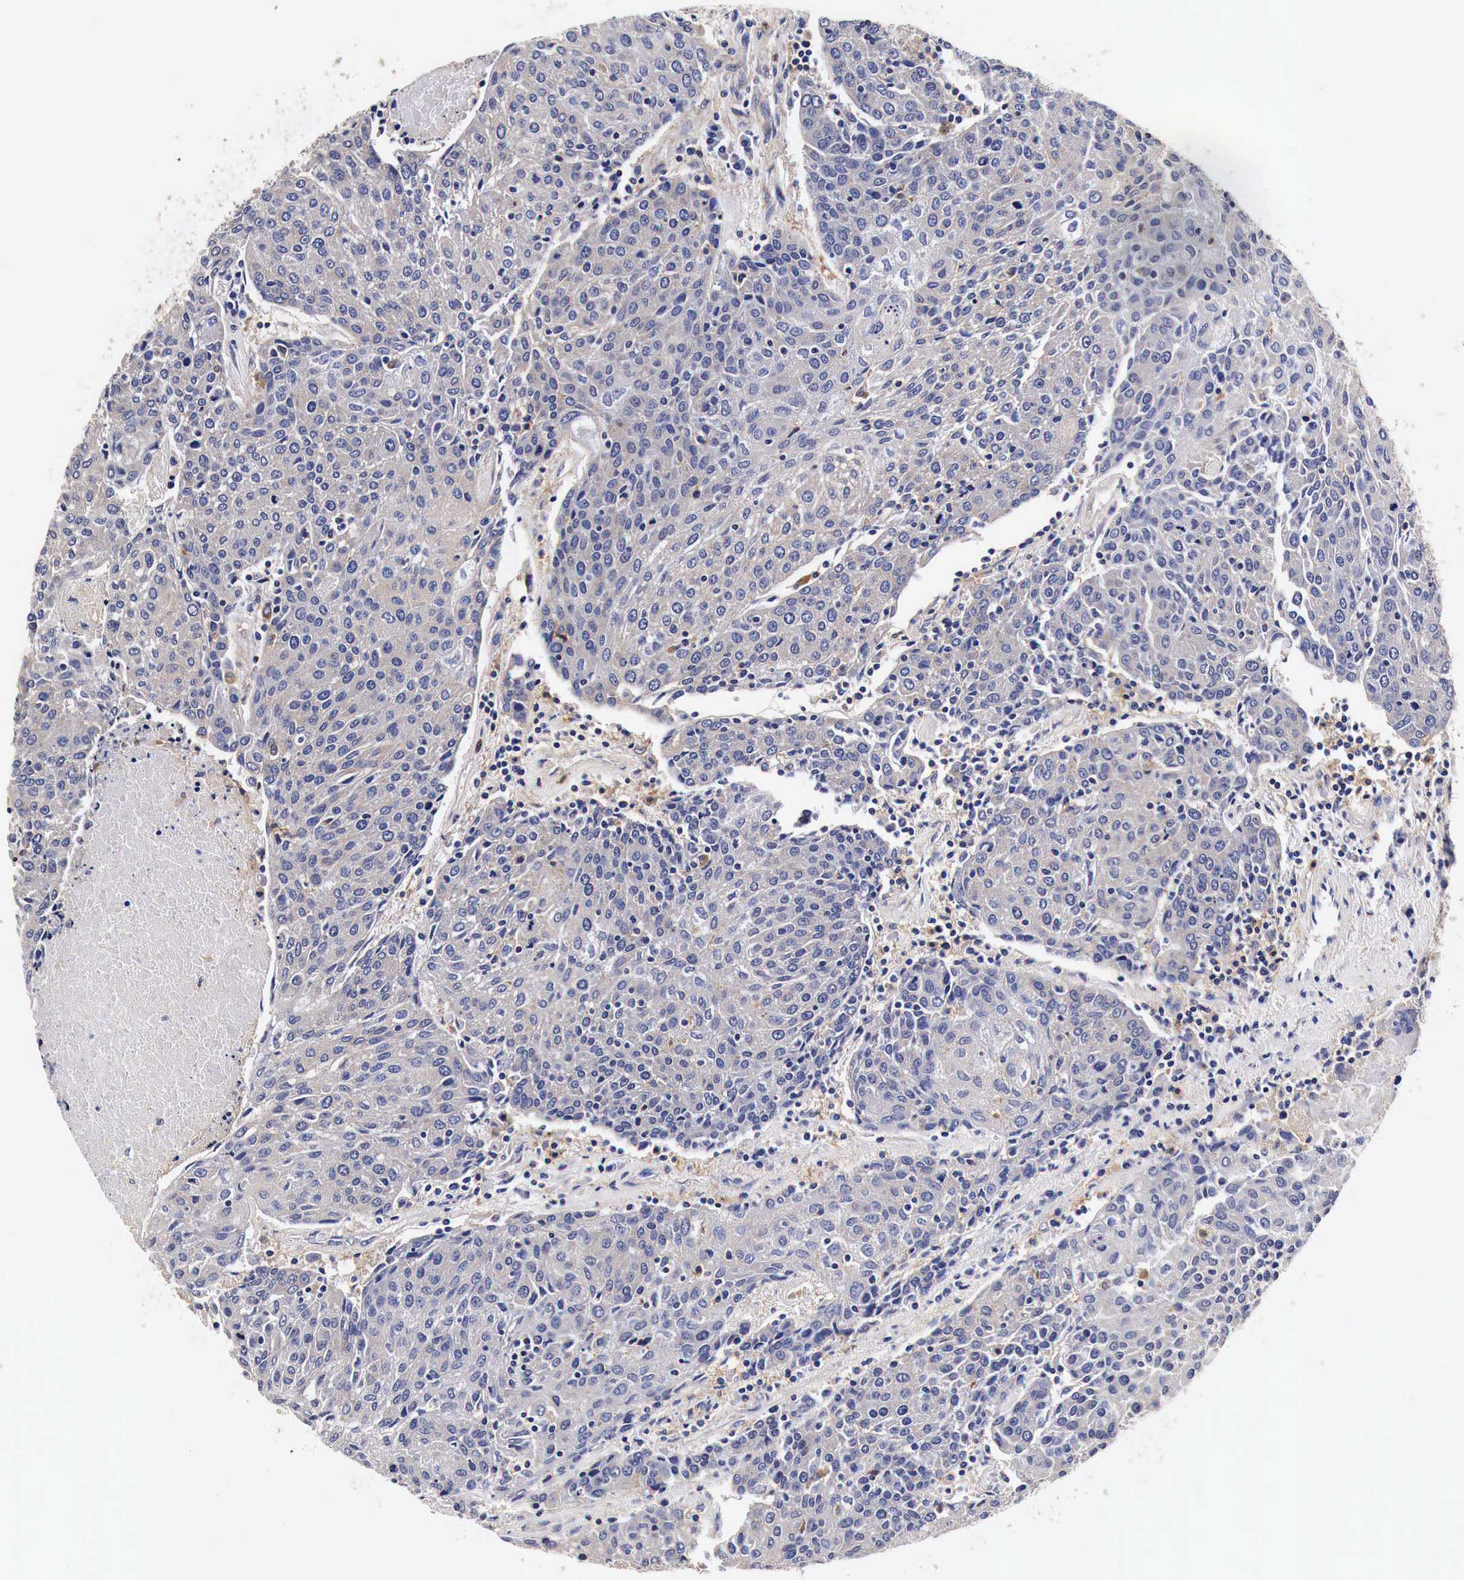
{"staining": {"intensity": "weak", "quantity": "25%-75%", "location": "cytoplasmic/membranous"}, "tissue": "urothelial cancer", "cell_type": "Tumor cells", "image_type": "cancer", "snomed": [{"axis": "morphology", "description": "Urothelial carcinoma, High grade"}, {"axis": "topography", "description": "Urinary bladder"}], "caption": "Human urothelial cancer stained for a protein (brown) exhibits weak cytoplasmic/membranous positive staining in about 25%-75% of tumor cells.", "gene": "RP2", "patient": {"sex": "female", "age": 85}}